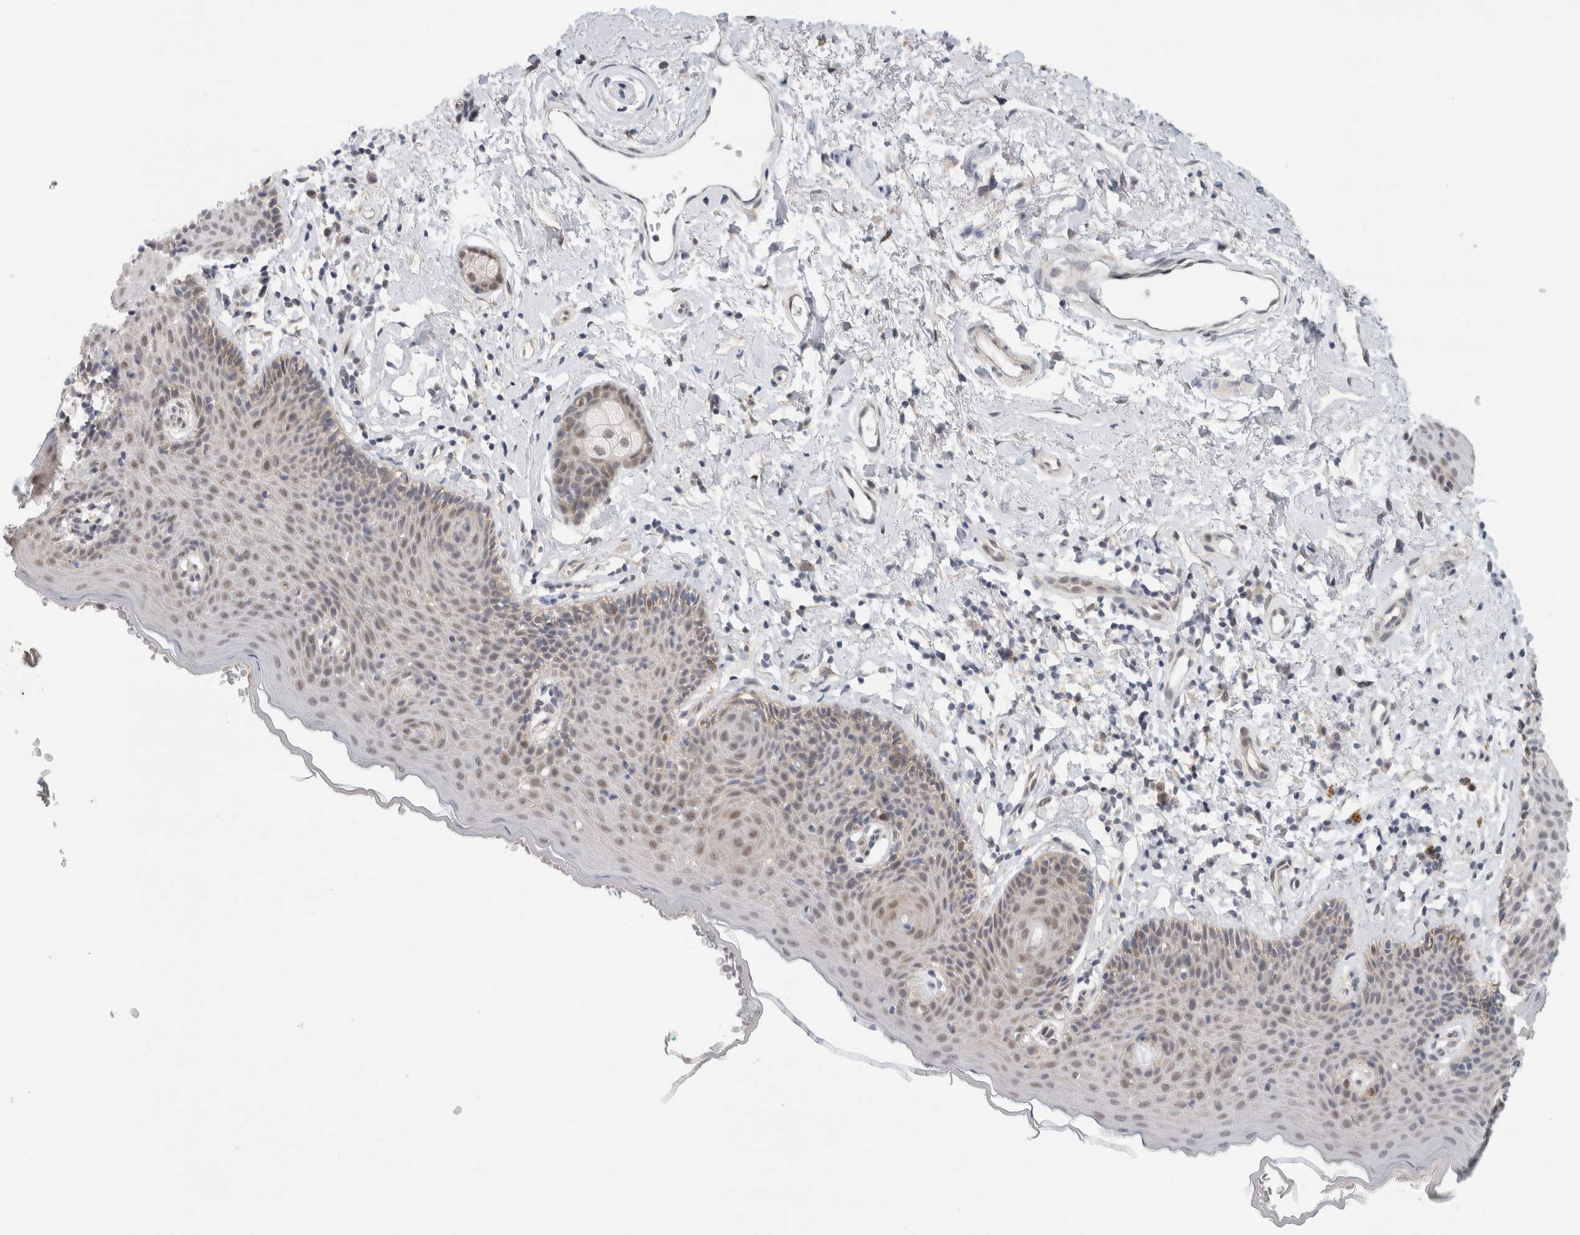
{"staining": {"intensity": "weak", "quantity": "25%-75%", "location": "cytoplasmic/membranous,nuclear"}, "tissue": "skin", "cell_type": "Epidermal cells", "image_type": "normal", "snomed": [{"axis": "morphology", "description": "Normal tissue, NOS"}, {"axis": "topography", "description": "Vulva"}], "caption": "Skin stained with IHC reveals weak cytoplasmic/membranous,nuclear positivity in approximately 25%-75% of epidermal cells. The staining is performed using DAB brown chromogen to label protein expression. The nuclei are counter-stained blue using hematoxylin.", "gene": "EIF4G3", "patient": {"sex": "female", "age": 66}}